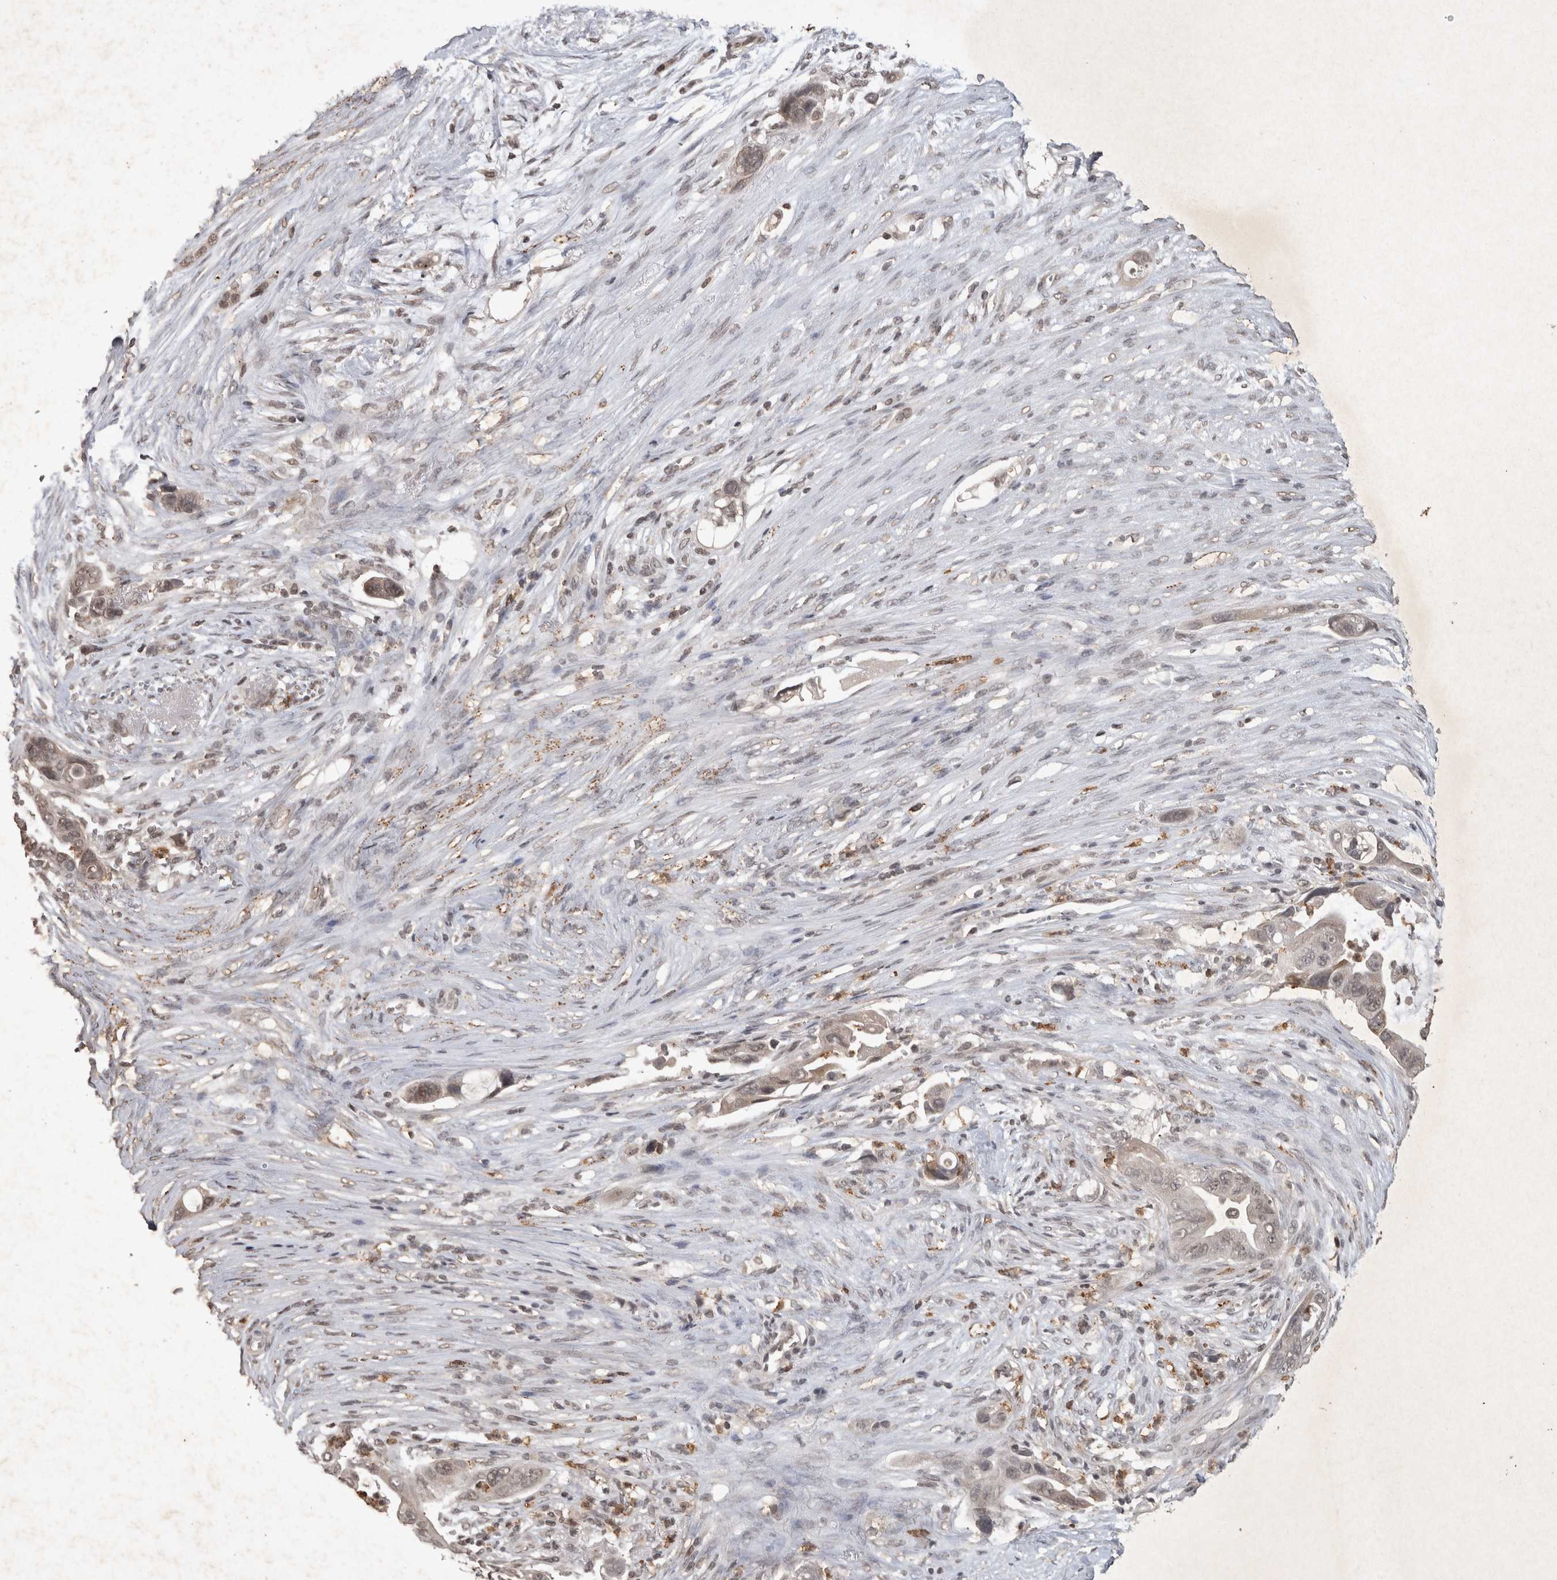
{"staining": {"intensity": "weak", "quantity": "25%-75%", "location": "nuclear"}, "tissue": "pancreatic cancer", "cell_type": "Tumor cells", "image_type": "cancer", "snomed": [{"axis": "morphology", "description": "Adenocarcinoma, NOS"}, {"axis": "topography", "description": "Pancreas"}], "caption": "A brown stain shows weak nuclear expression of a protein in human pancreatic adenocarcinoma tumor cells.", "gene": "HRK", "patient": {"sex": "female", "age": 72}}